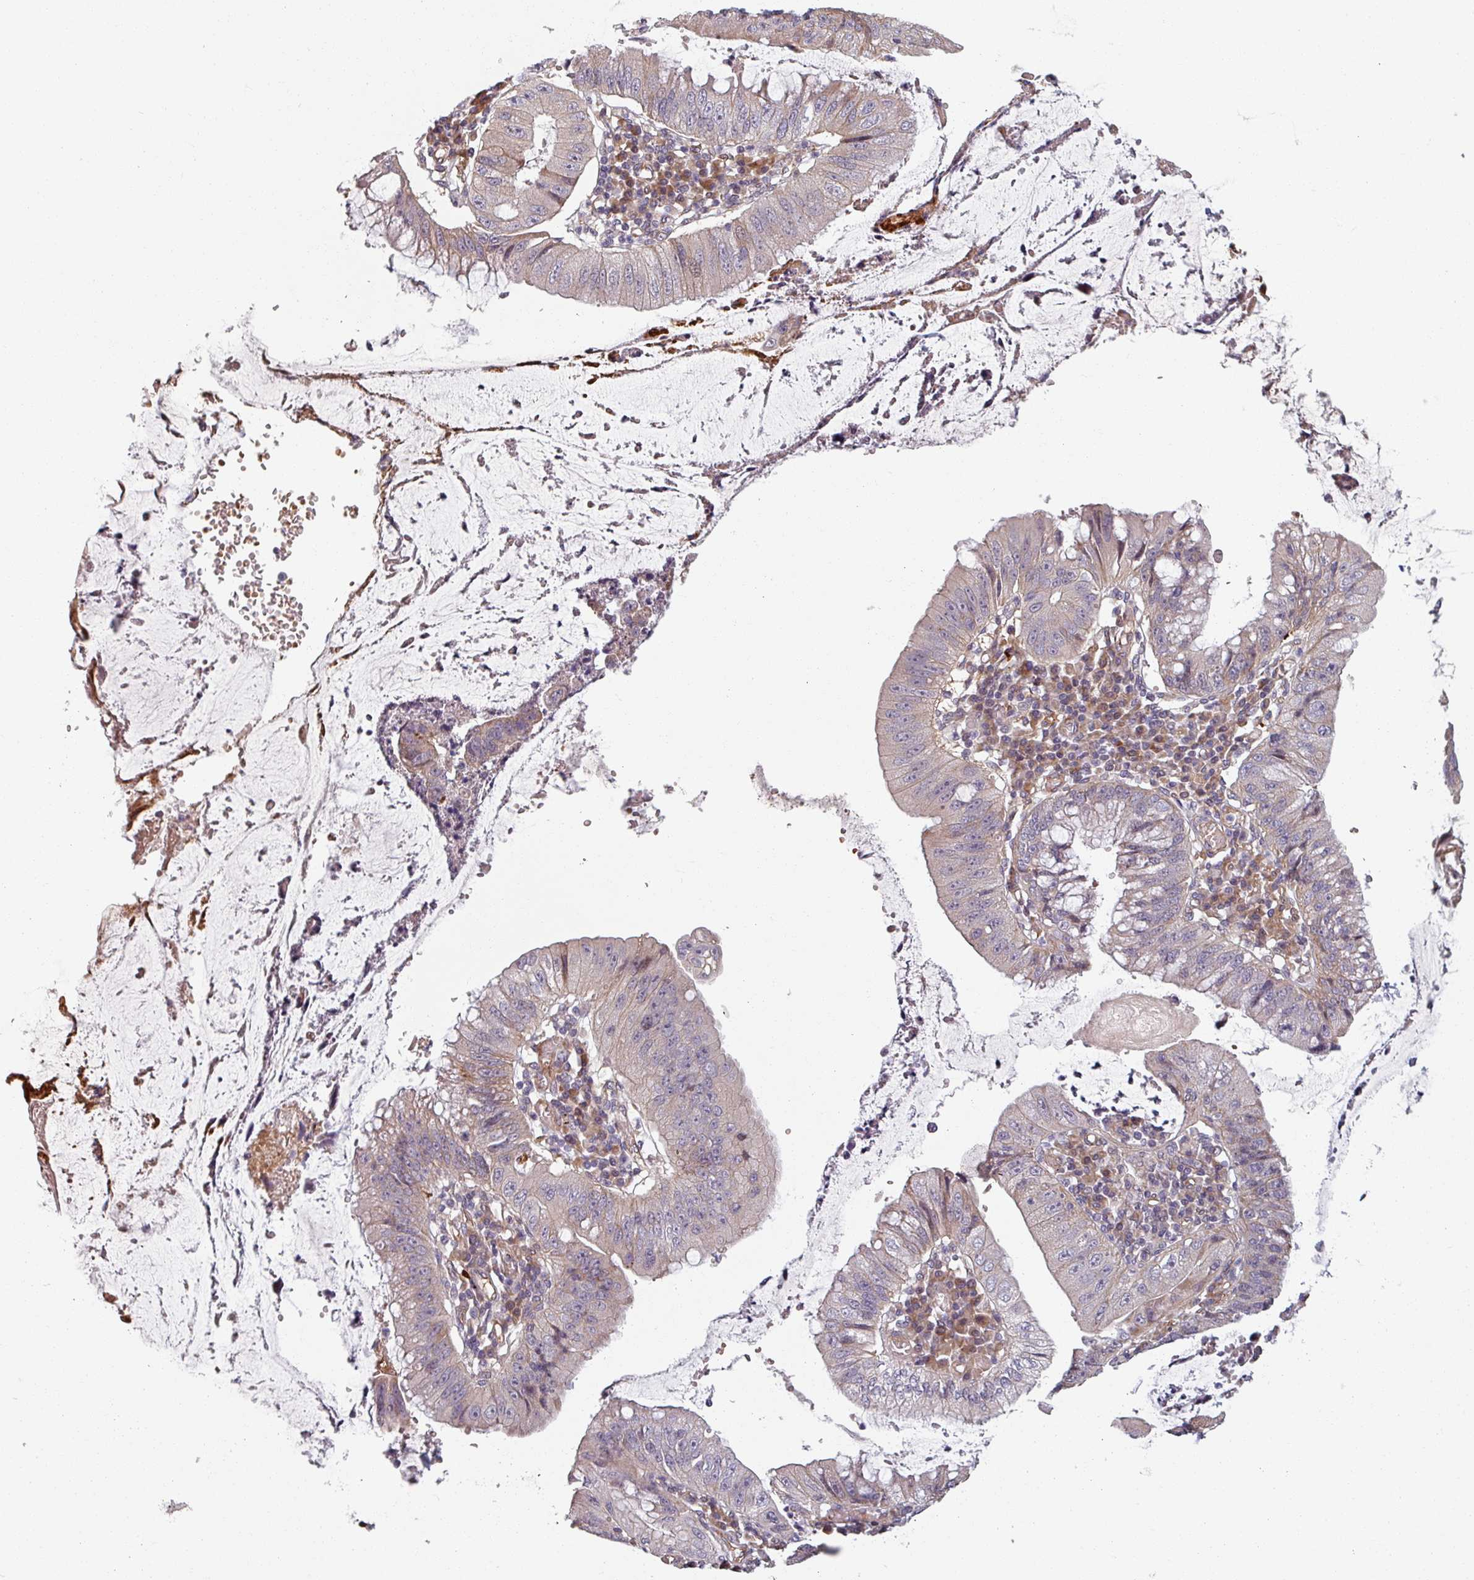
{"staining": {"intensity": "negative", "quantity": "none", "location": "none"}, "tissue": "stomach cancer", "cell_type": "Tumor cells", "image_type": "cancer", "snomed": [{"axis": "morphology", "description": "Adenocarcinoma, NOS"}, {"axis": "topography", "description": "Stomach"}], "caption": "Immunohistochemical staining of human stomach adenocarcinoma demonstrates no significant expression in tumor cells.", "gene": "C4BPB", "patient": {"sex": "male", "age": 59}}